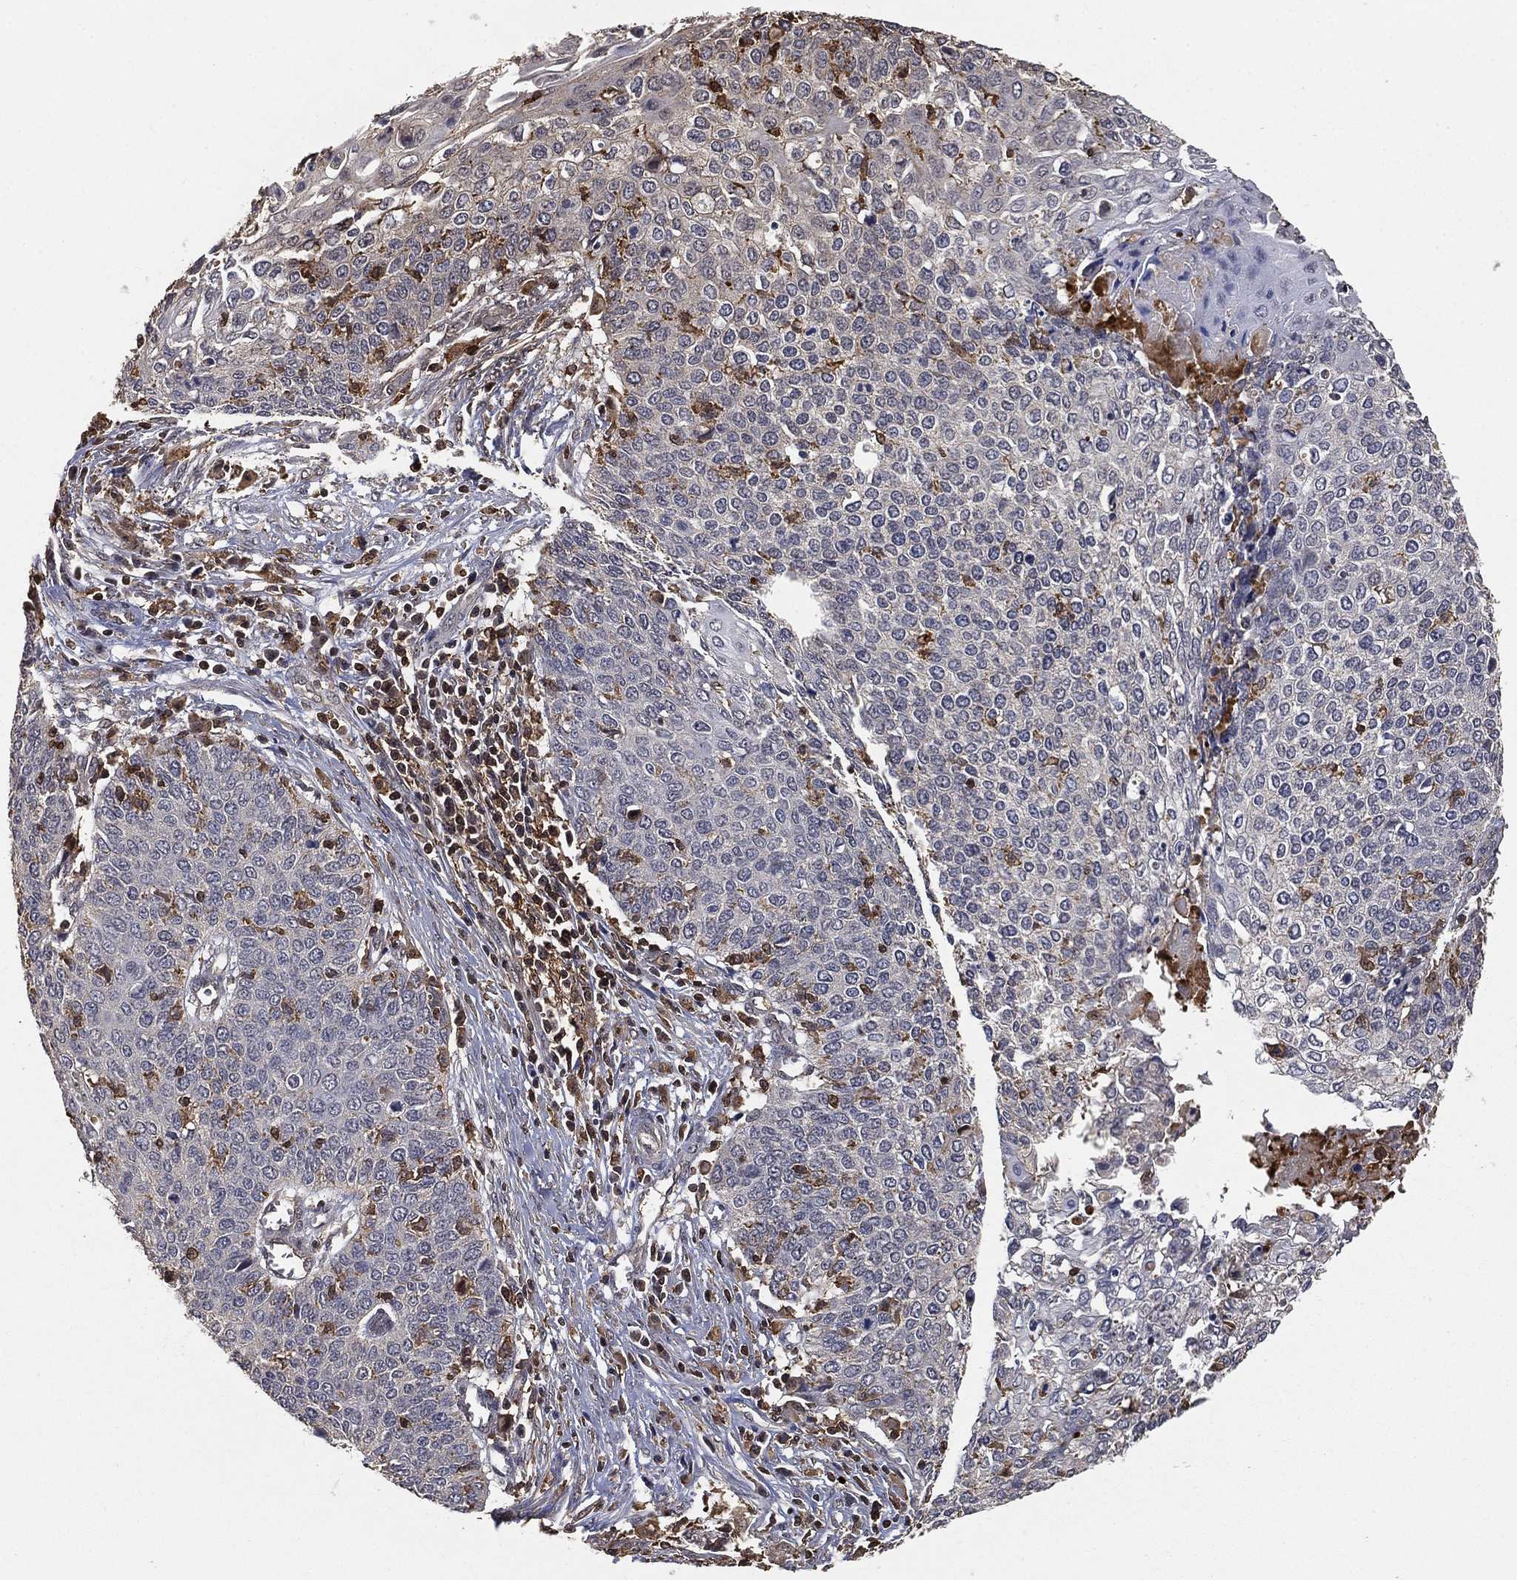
{"staining": {"intensity": "negative", "quantity": "none", "location": "none"}, "tissue": "cervical cancer", "cell_type": "Tumor cells", "image_type": "cancer", "snomed": [{"axis": "morphology", "description": "Squamous cell carcinoma, NOS"}, {"axis": "topography", "description": "Cervix"}], "caption": "High power microscopy micrograph of an IHC photomicrograph of cervical squamous cell carcinoma, revealing no significant positivity in tumor cells.", "gene": "CRYL1", "patient": {"sex": "female", "age": 39}}